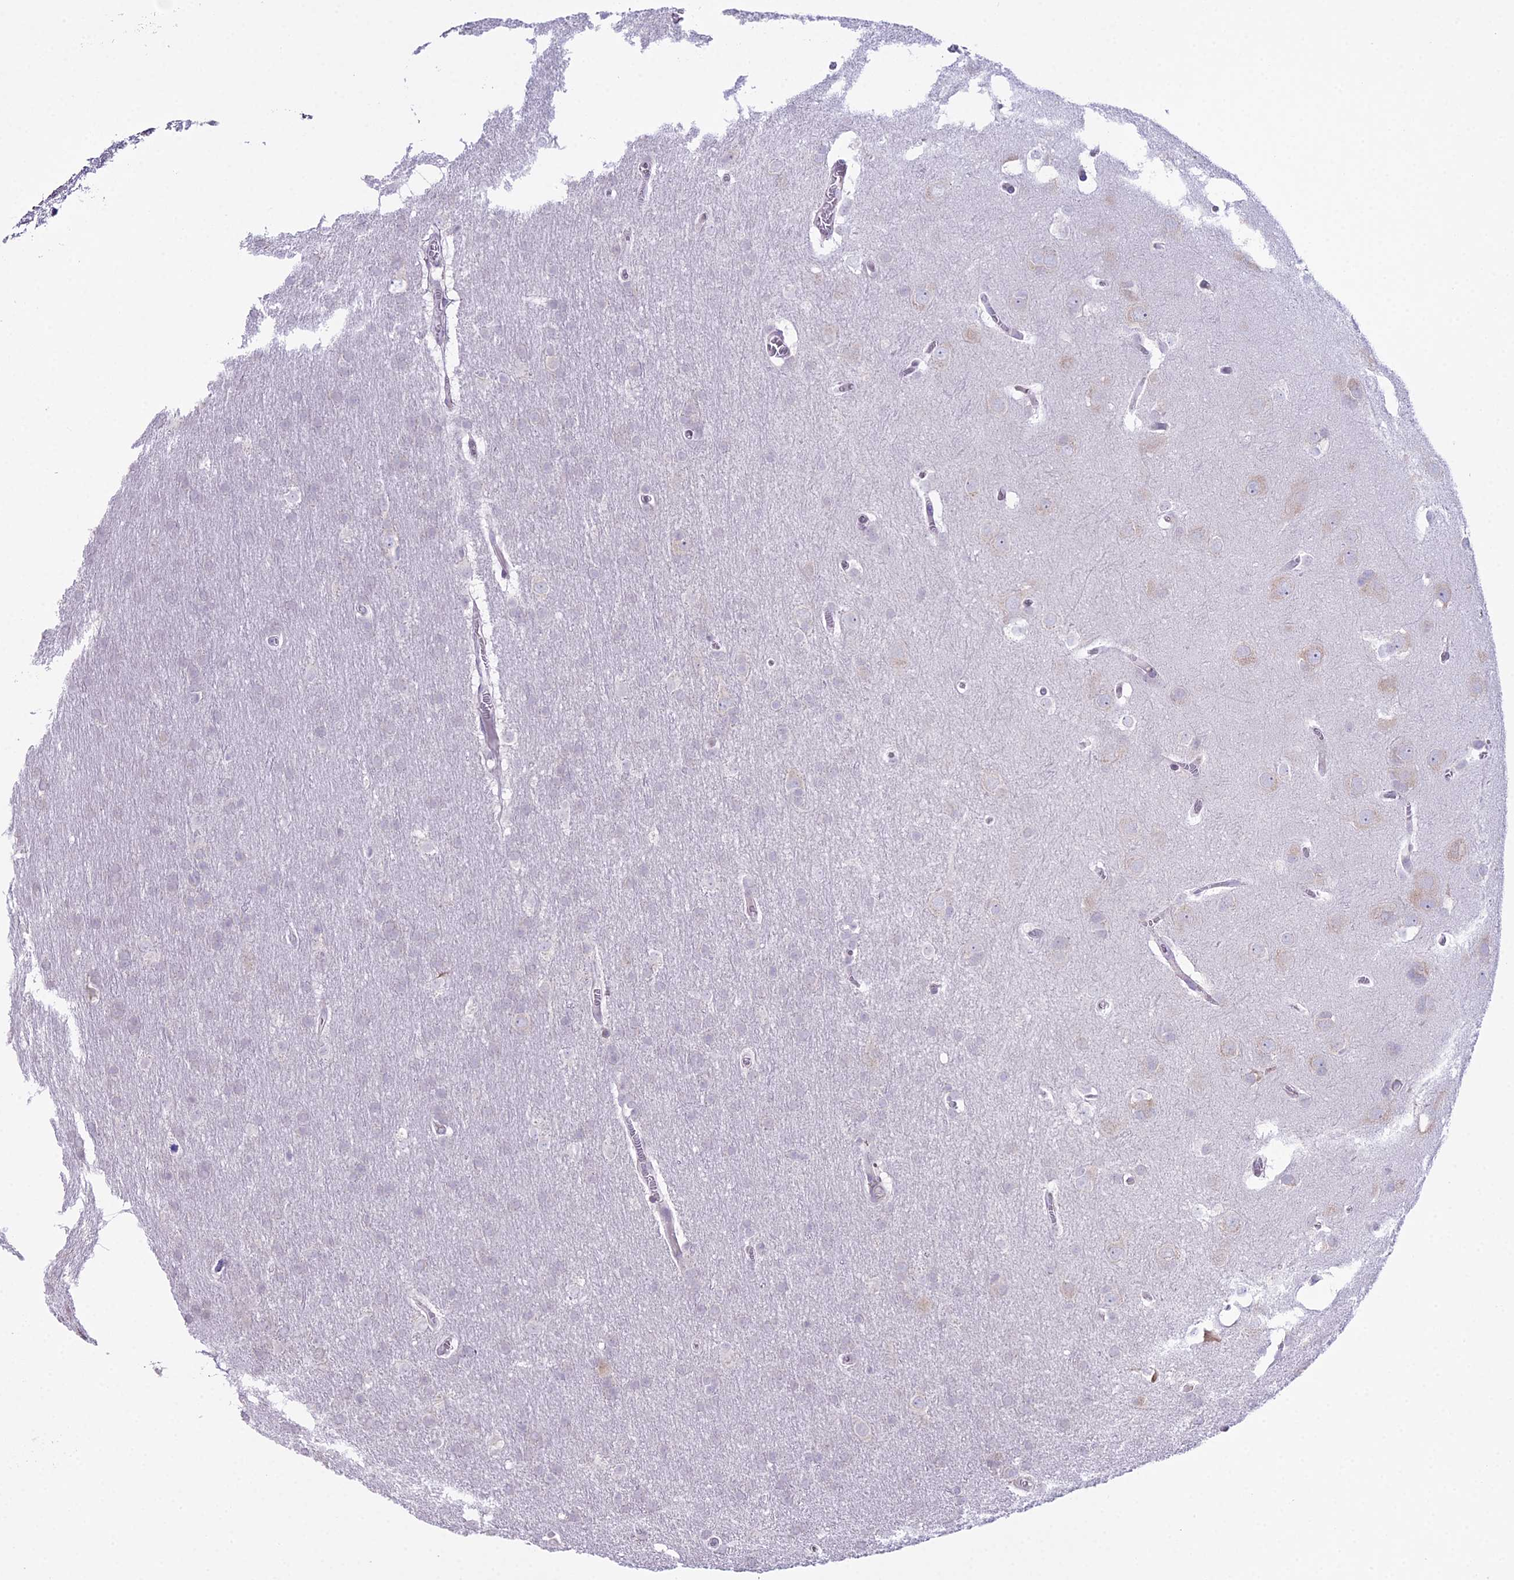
{"staining": {"intensity": "negative", "quantity": "none", "location": "none"}, "tissue": "glioma", "cell_type": "Tumor cells", "image_type": "cancer", "snomed": [{"axis": "morphology", "description": "Glioma, malignant, Low grade"}, {"axis": "topography", "description": "Brain"}], "caption": "Immunohistochemistry (IHC) of human glioma exhibits no positivity in tumor cells.", "gene": "RPS26", "patient": {"sex": "female", "age": 32}}